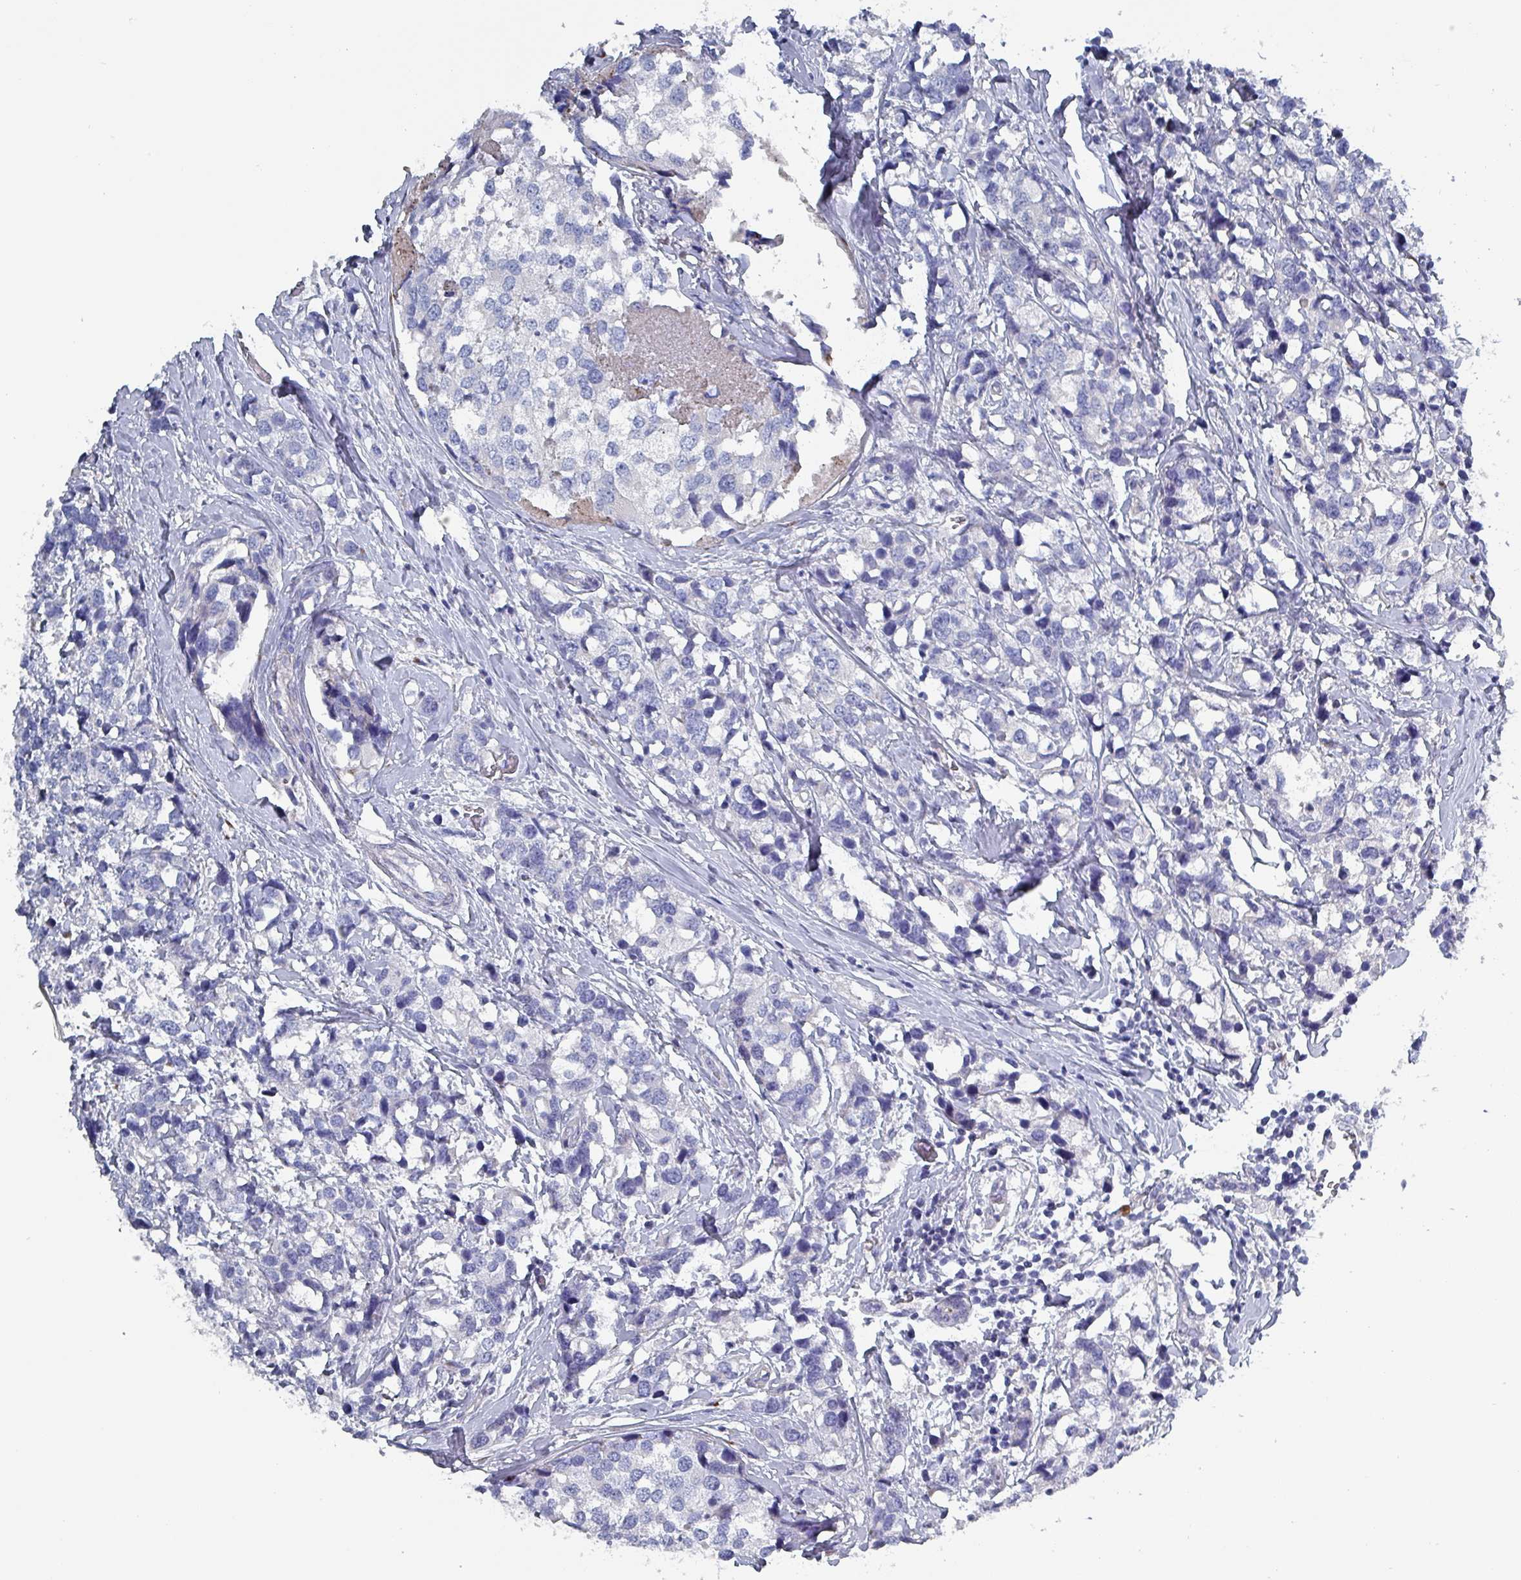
{"staining": {"intensity": "negative", "quantity": "none", "location": "none"}, "tissue": "breast cancer", "cell_type": "Tumor cells", "image_type": "cancer", "snomed": [{"axis": "morphology", "description": "Lobular carcinoma"}, {"axis": "topography", "description": "Breast"}], "caption": "Immunohistochemistry (IHC) of breast cancer (lobular carcinoma) displays no staining in tumor cells.", "gene": "DRD5", "patient": {"sex": "female", "age": 59}}